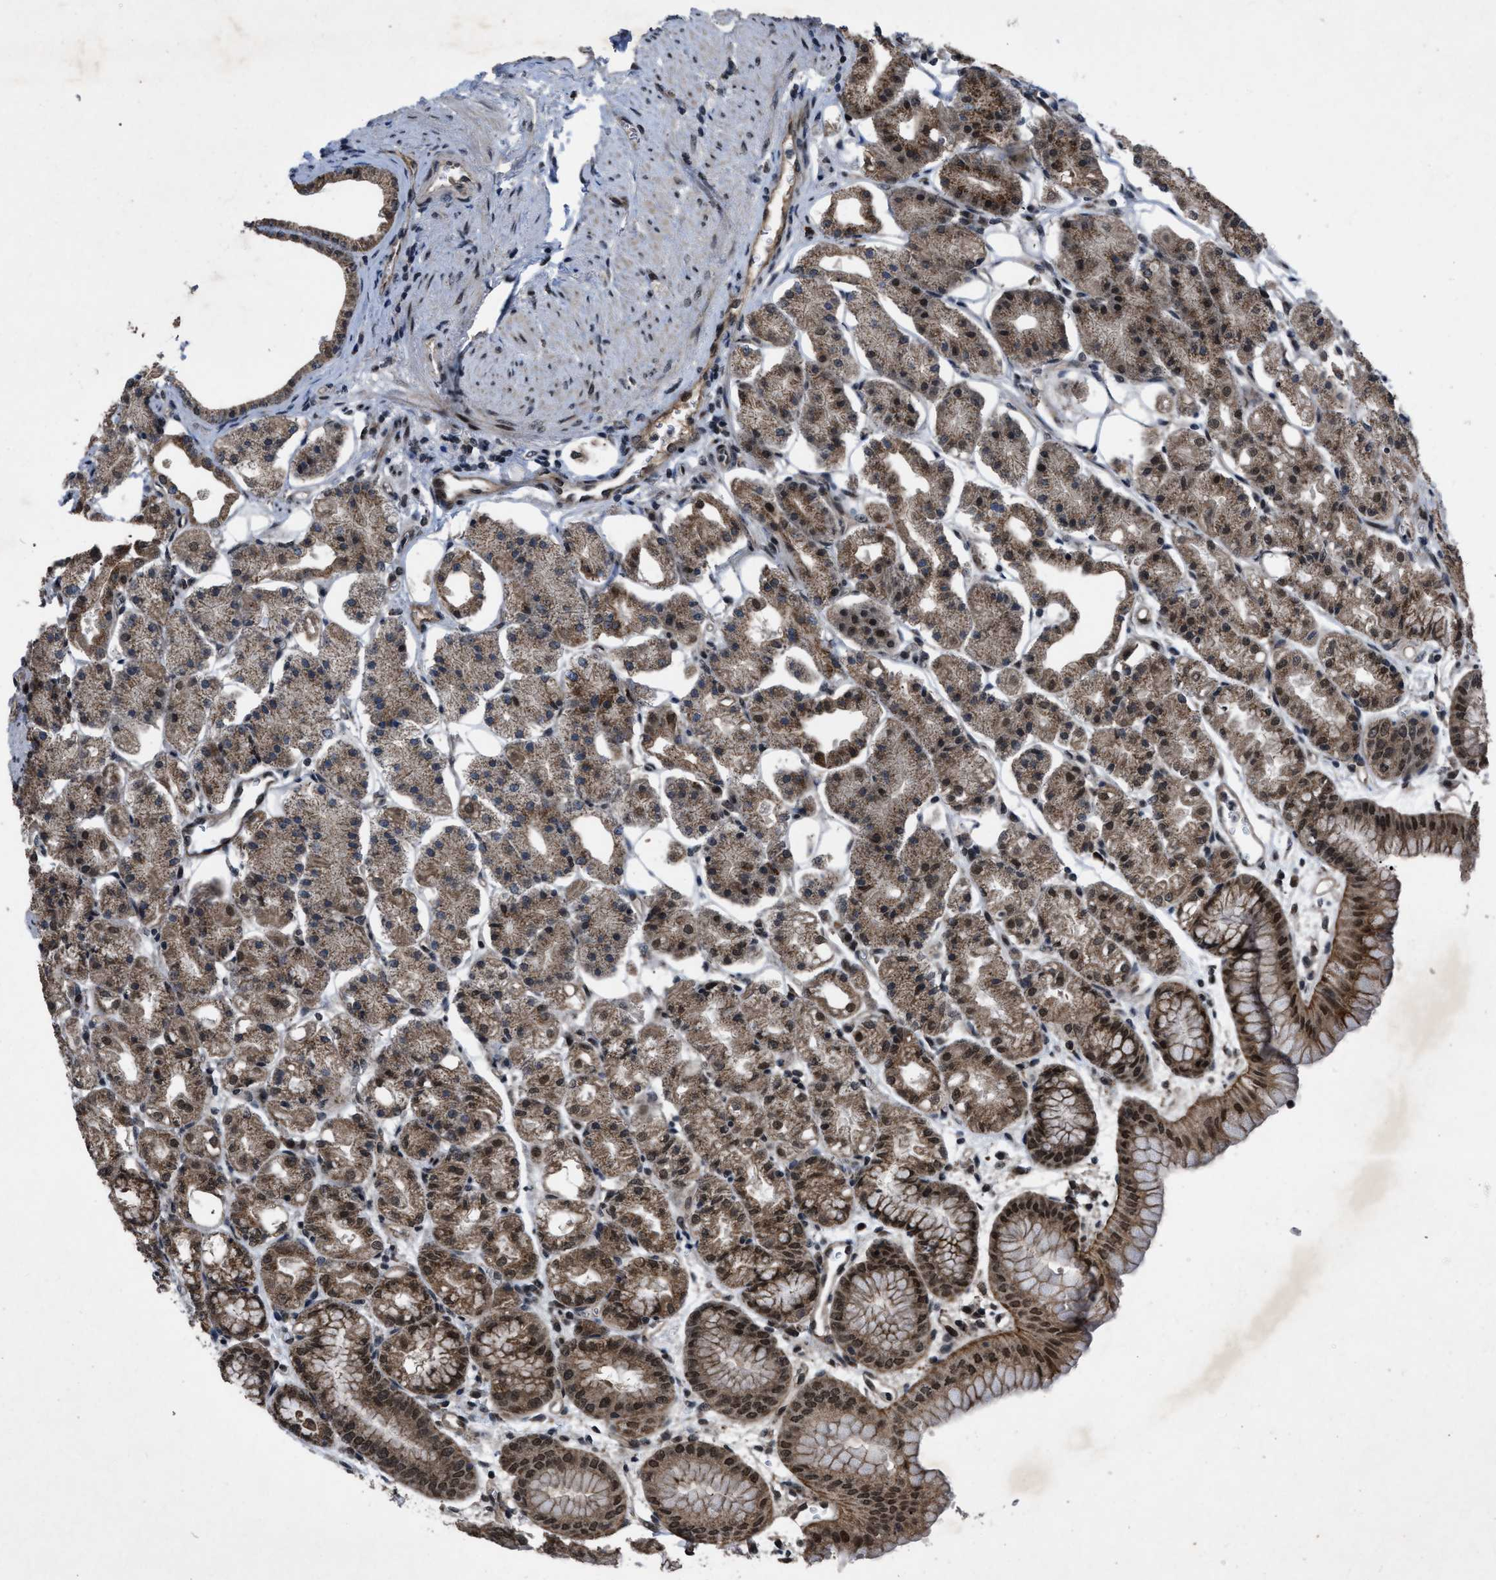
{"staining": {"intensity": "moderate", "quantity": ">75%", "location": "cytoplasmic/membranous,nuclear"}, "tissue": "stomach", "cell_type": "Glandular cells", "image_type": "normal", "snomed": [{"axis": "morphology", "description": "Normal tissue, NOS"}, {"axis": "topography", "description": "Stomach, lower"}], "caption": "Brown immunohistochemical staining in normal stomach demonstrates moderate cytoplasmic/membranous,nuclear expression in about >75% of glandular cells. The staining is performed using DAB (3,3'-diaminobenzidine) brown chromogen to label protein expression. The nuclei are counter-stained blue using hematoxylin.", "gene": "ZNHIT1", "patient": {"sex": "male", "age": 71}}